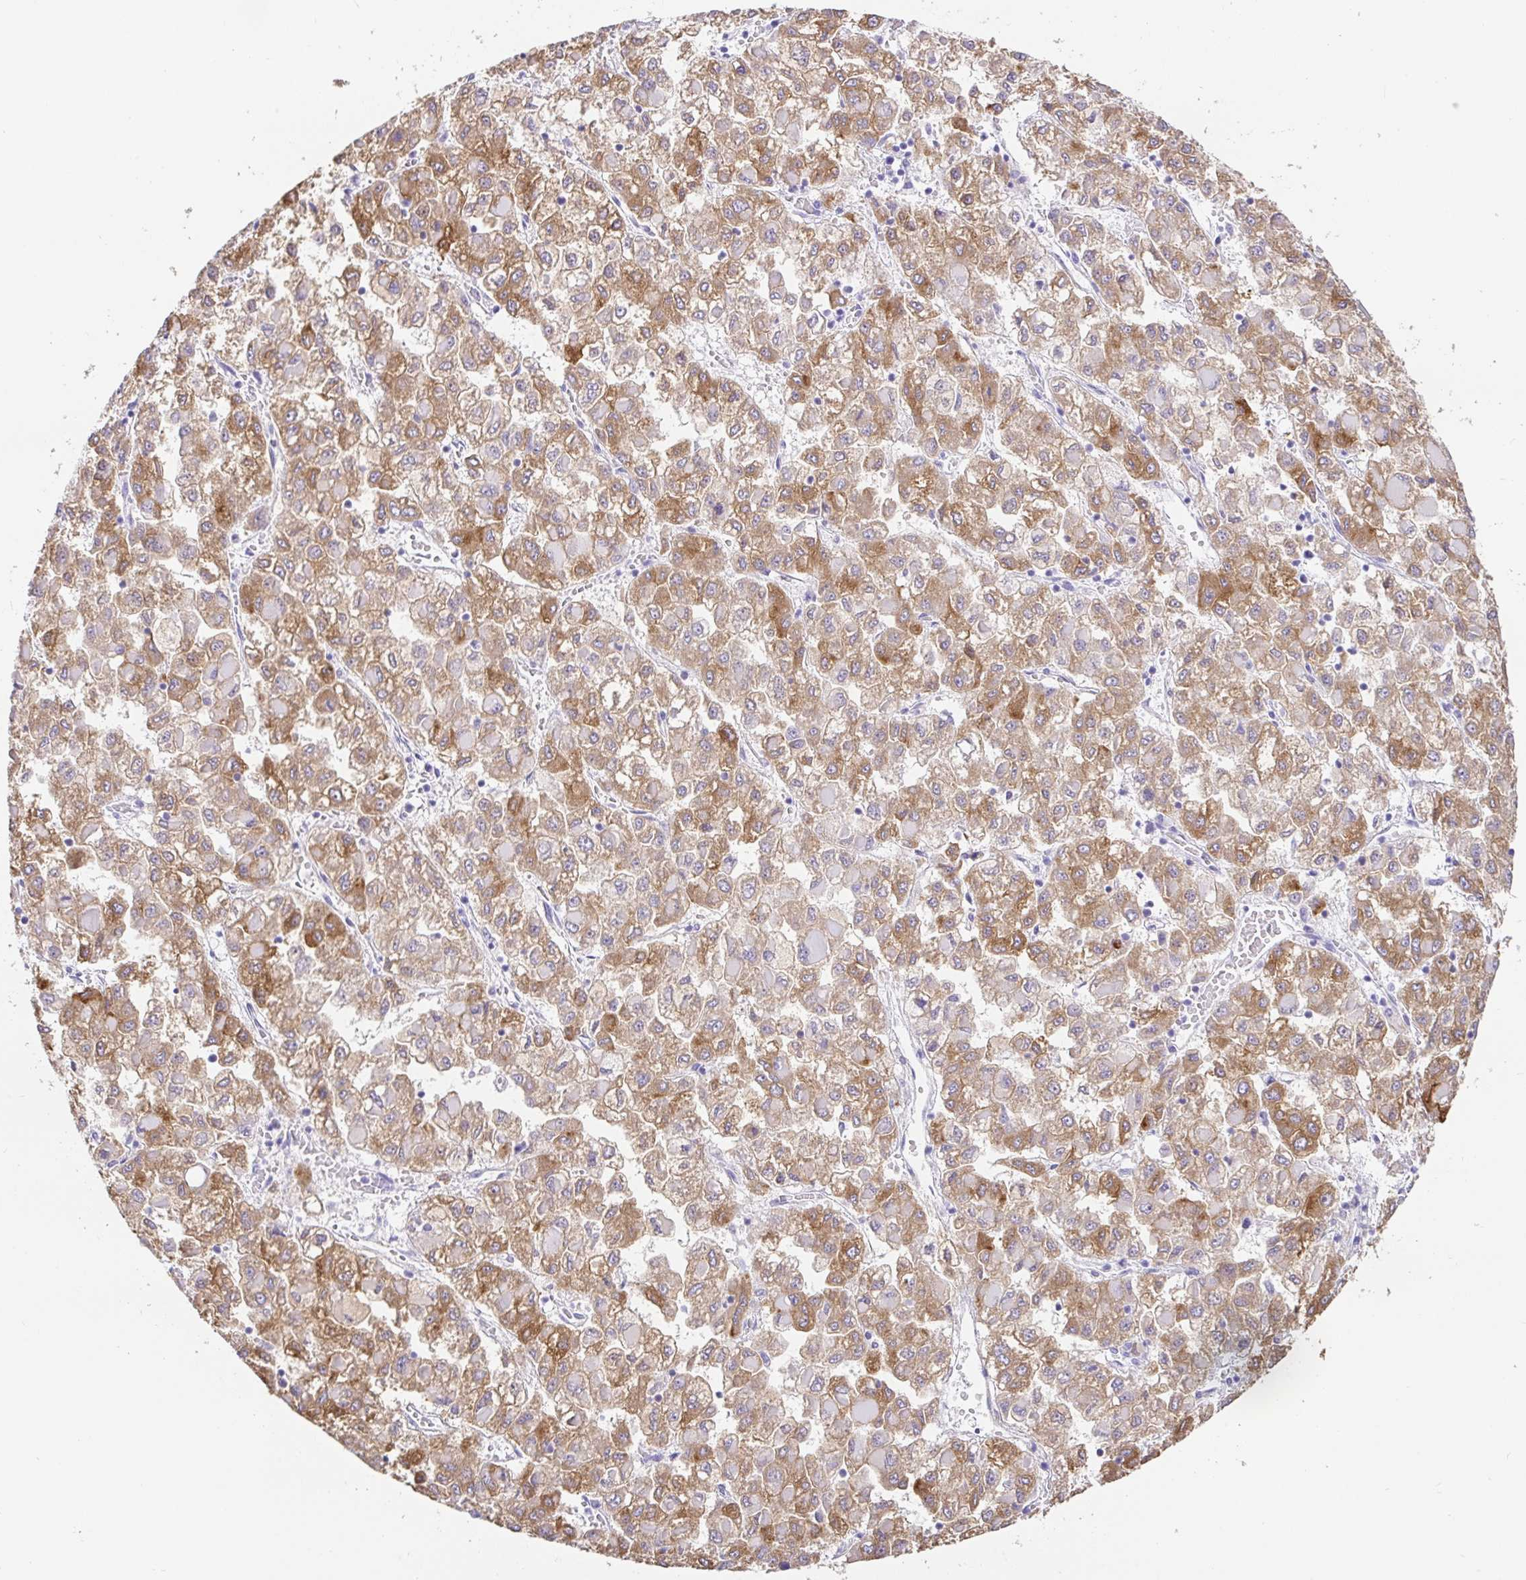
{"staining": {"intensity": "moderate", "quantity": ">75%", "location": "cytoplasmic/membranous"}, "tissue": "liver cancer", "cell_type": "Tumor cells", "image_type": "cancer", "snomed": [{"axis": "morphology", "description": "Carcinoma, Hepatocellular, NOS"}, {"axis": "topography", "description": "Liver"}], "caption": "Liver cancer (hepatocellular carcinoma) stained with a brown dye exhibits moderate cytoplasmic/membranous positive staining in approximately >75% of tumor cells.", "gene": "PAX8", "patient": {"sex": "male", "age": 40}}